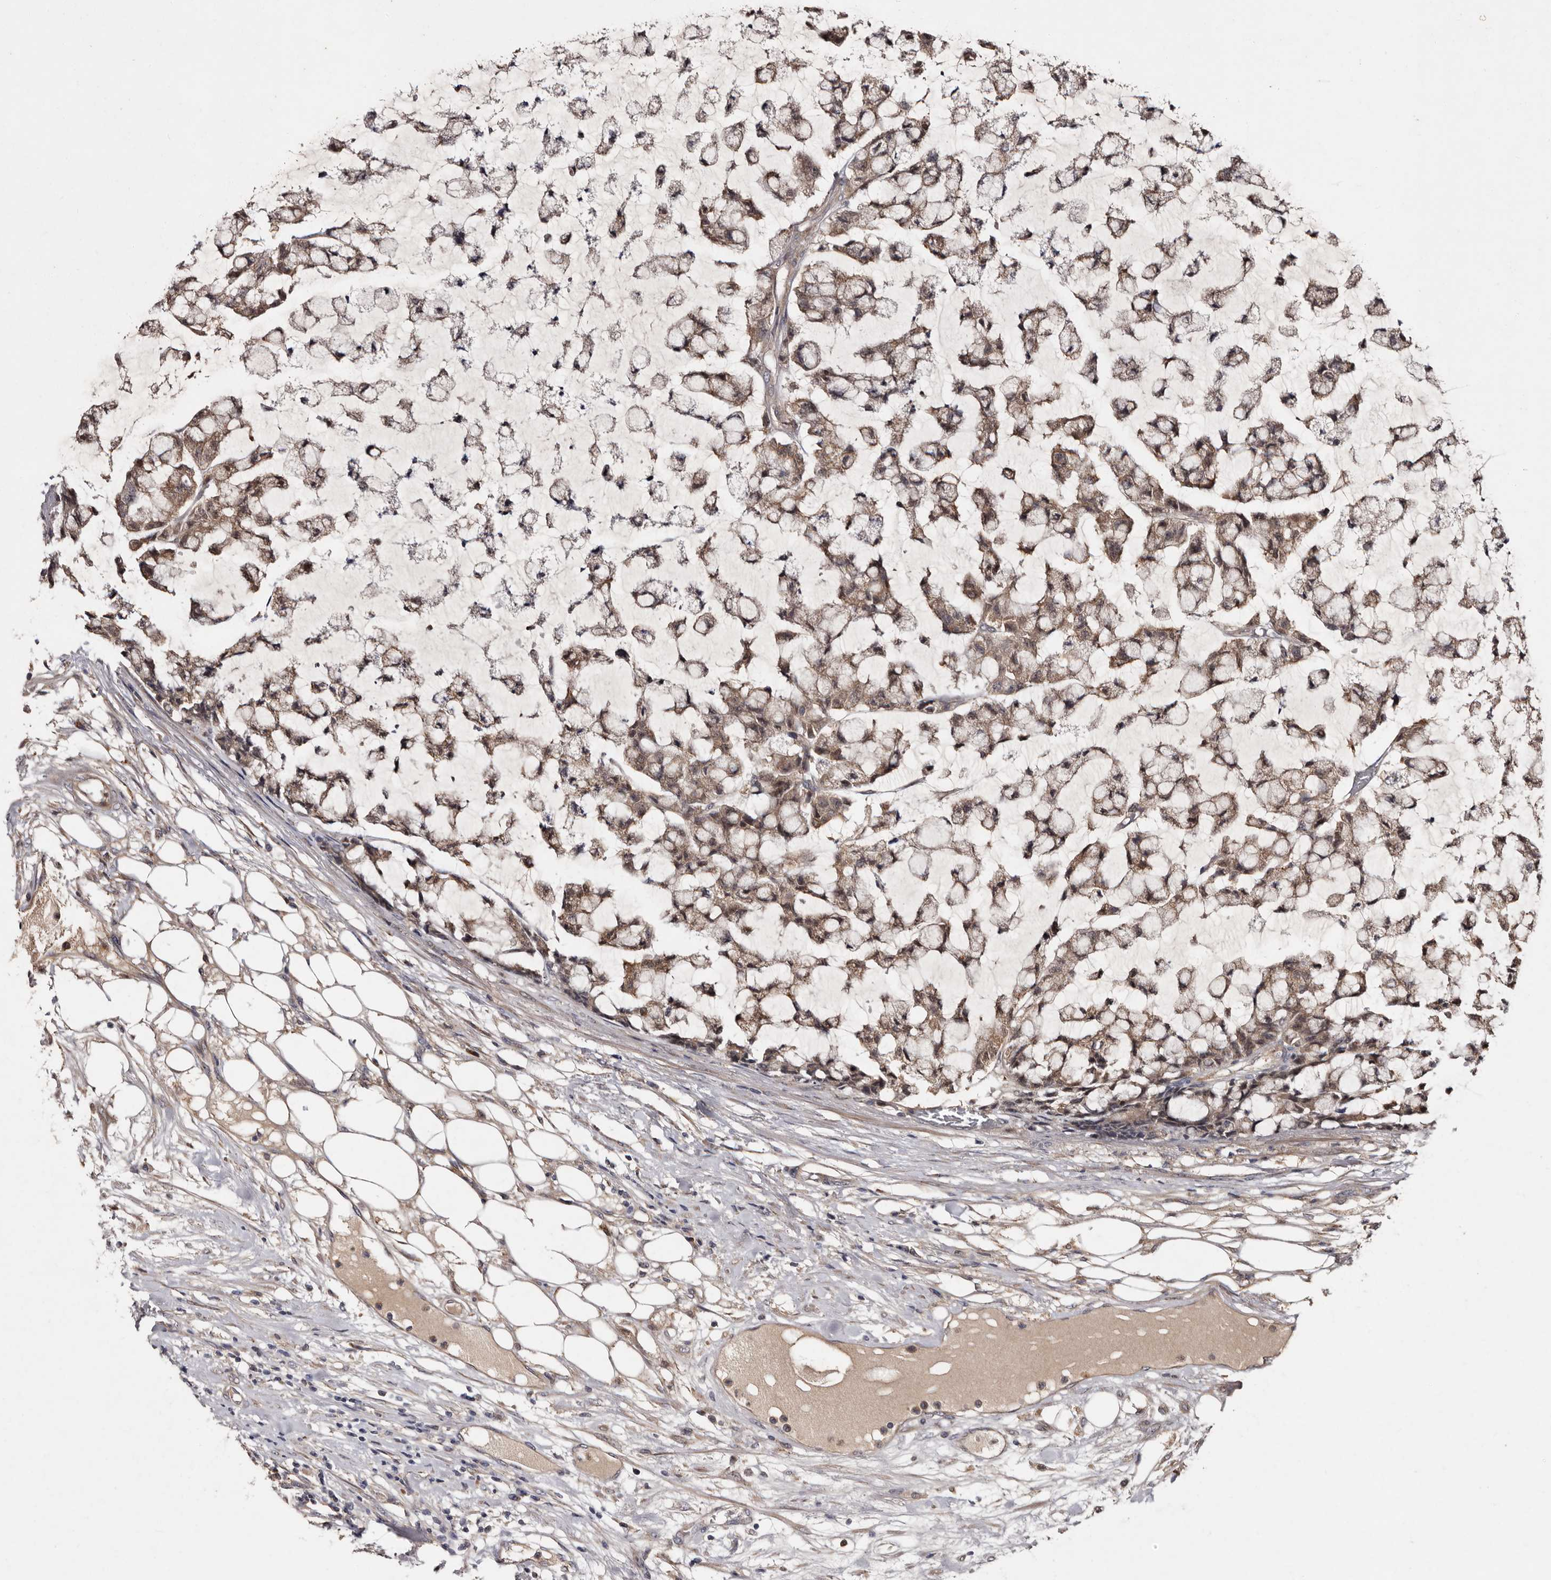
{"staining": {"intensity": "moderate", "quantity": ">75%", "location": "cytoplasmic/membranous"}, "tissue": "colorectal cancer", "cell_type": "Tumor cells", "image_type": "cancer", "snomed": [{"axis": "morphology", "description": "Adenocarcinoma, NOS"}, {"axis": "topography", "description": "Colon"}], "caption": "Immunohistochemistry of adenocarcinoma (colorectal) reveals medium levels of moderate cytoplasmic/membranous expression in approximately >75% of tumor cells.", "gene": "DNPH1", "patient": {"sex": "female", "age": 84}}